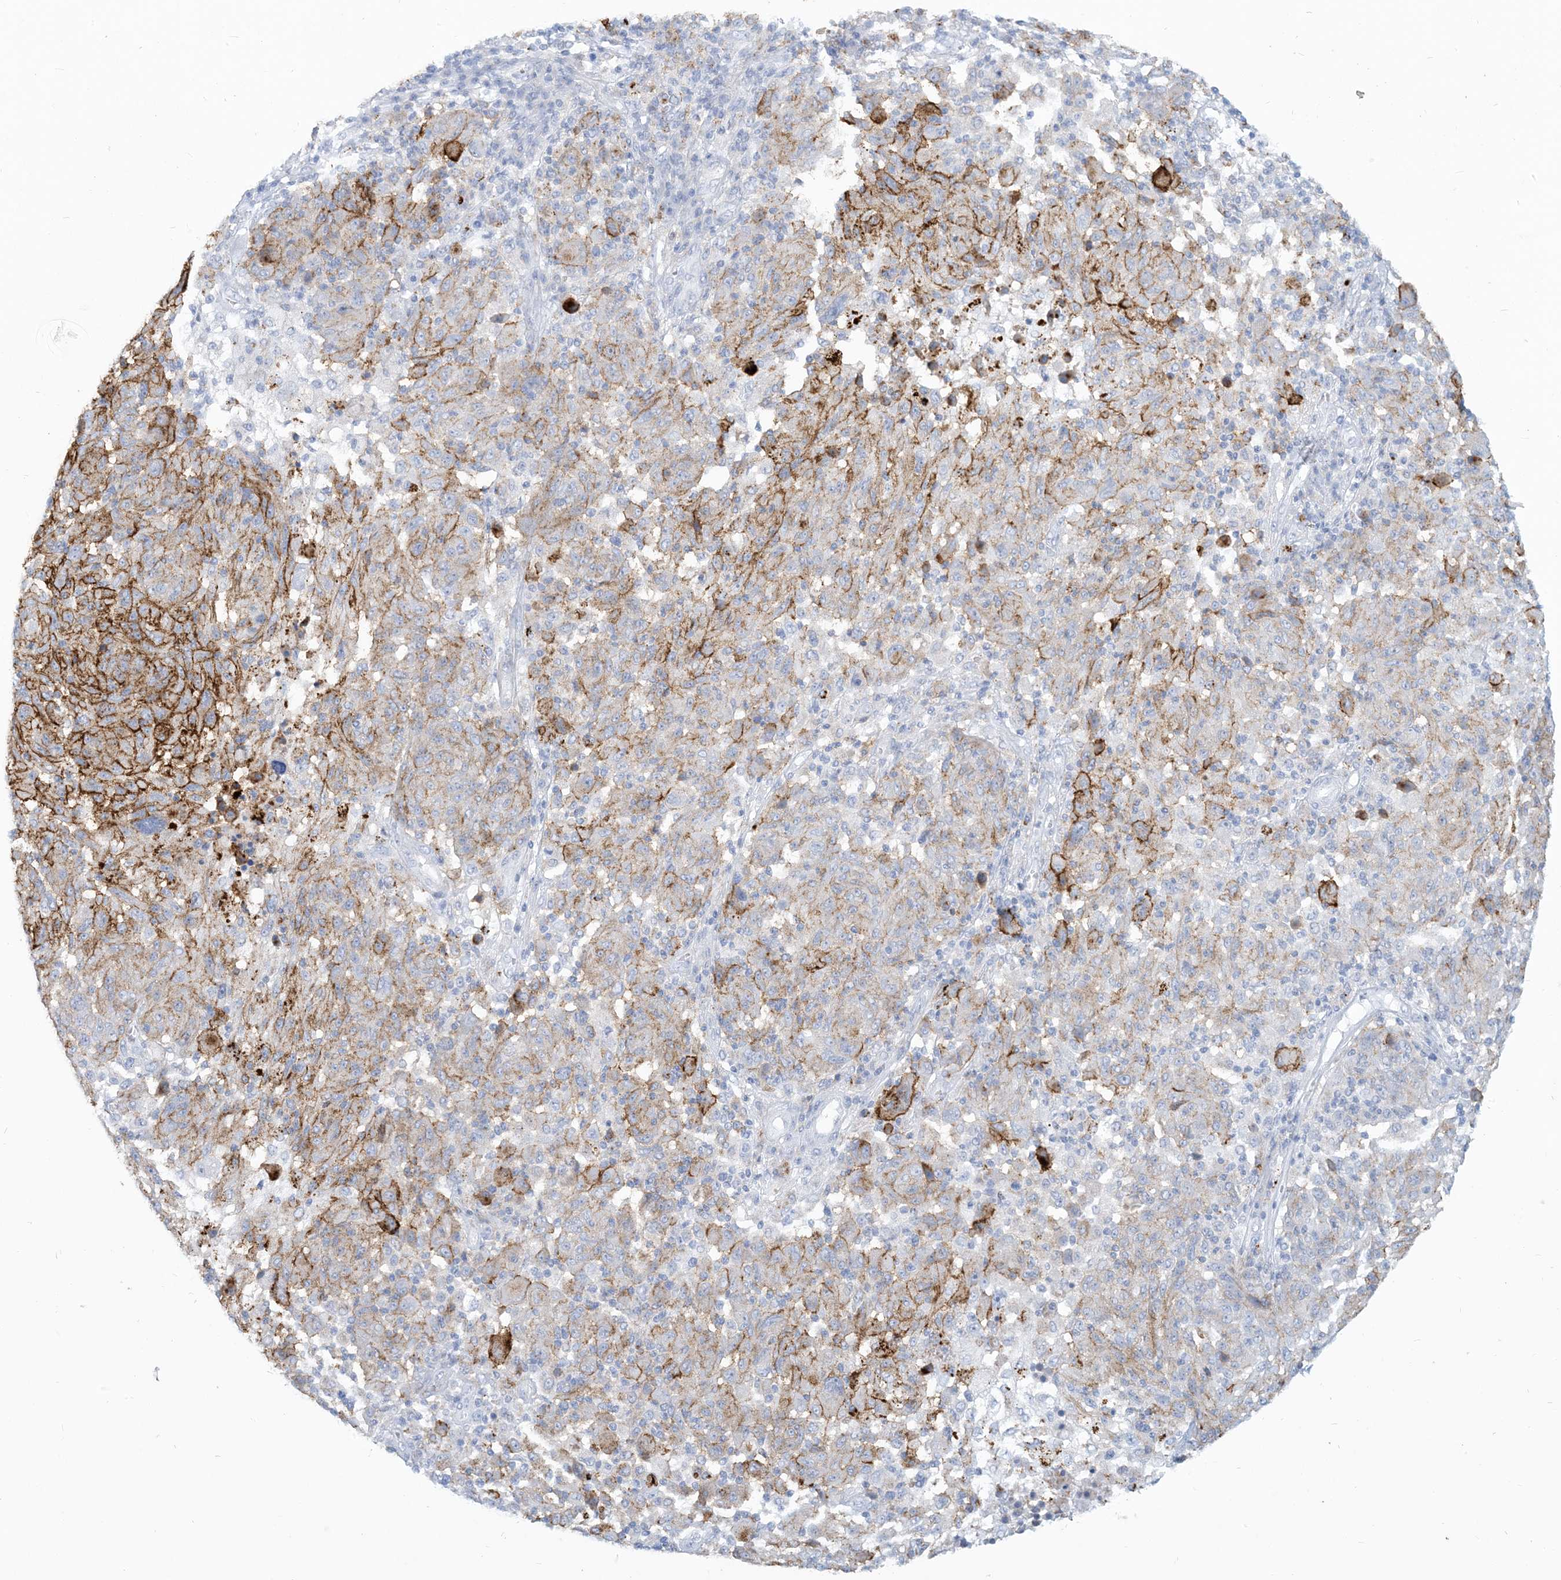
{"staining": {"intensity": "moderate", "quantity": "<25%", "location": "cytoplasmic/membranous"}, "tissue": "melanoma", "cell_type": "Tumor cells", "image_type": "cancer", "snomed": [{"axis": "morphology", "description": "Malignant melanoma, NOS"}, {"axis": "topography", "description": "Skin"}], "caption": "Protein expression analysis of melanoma reveals moderate cytoplasmic/membranous staining in approximately <25% of tumor cells.", "gene": "HLA-DRB1", "patient": {"sex": "male", "age": 53}}